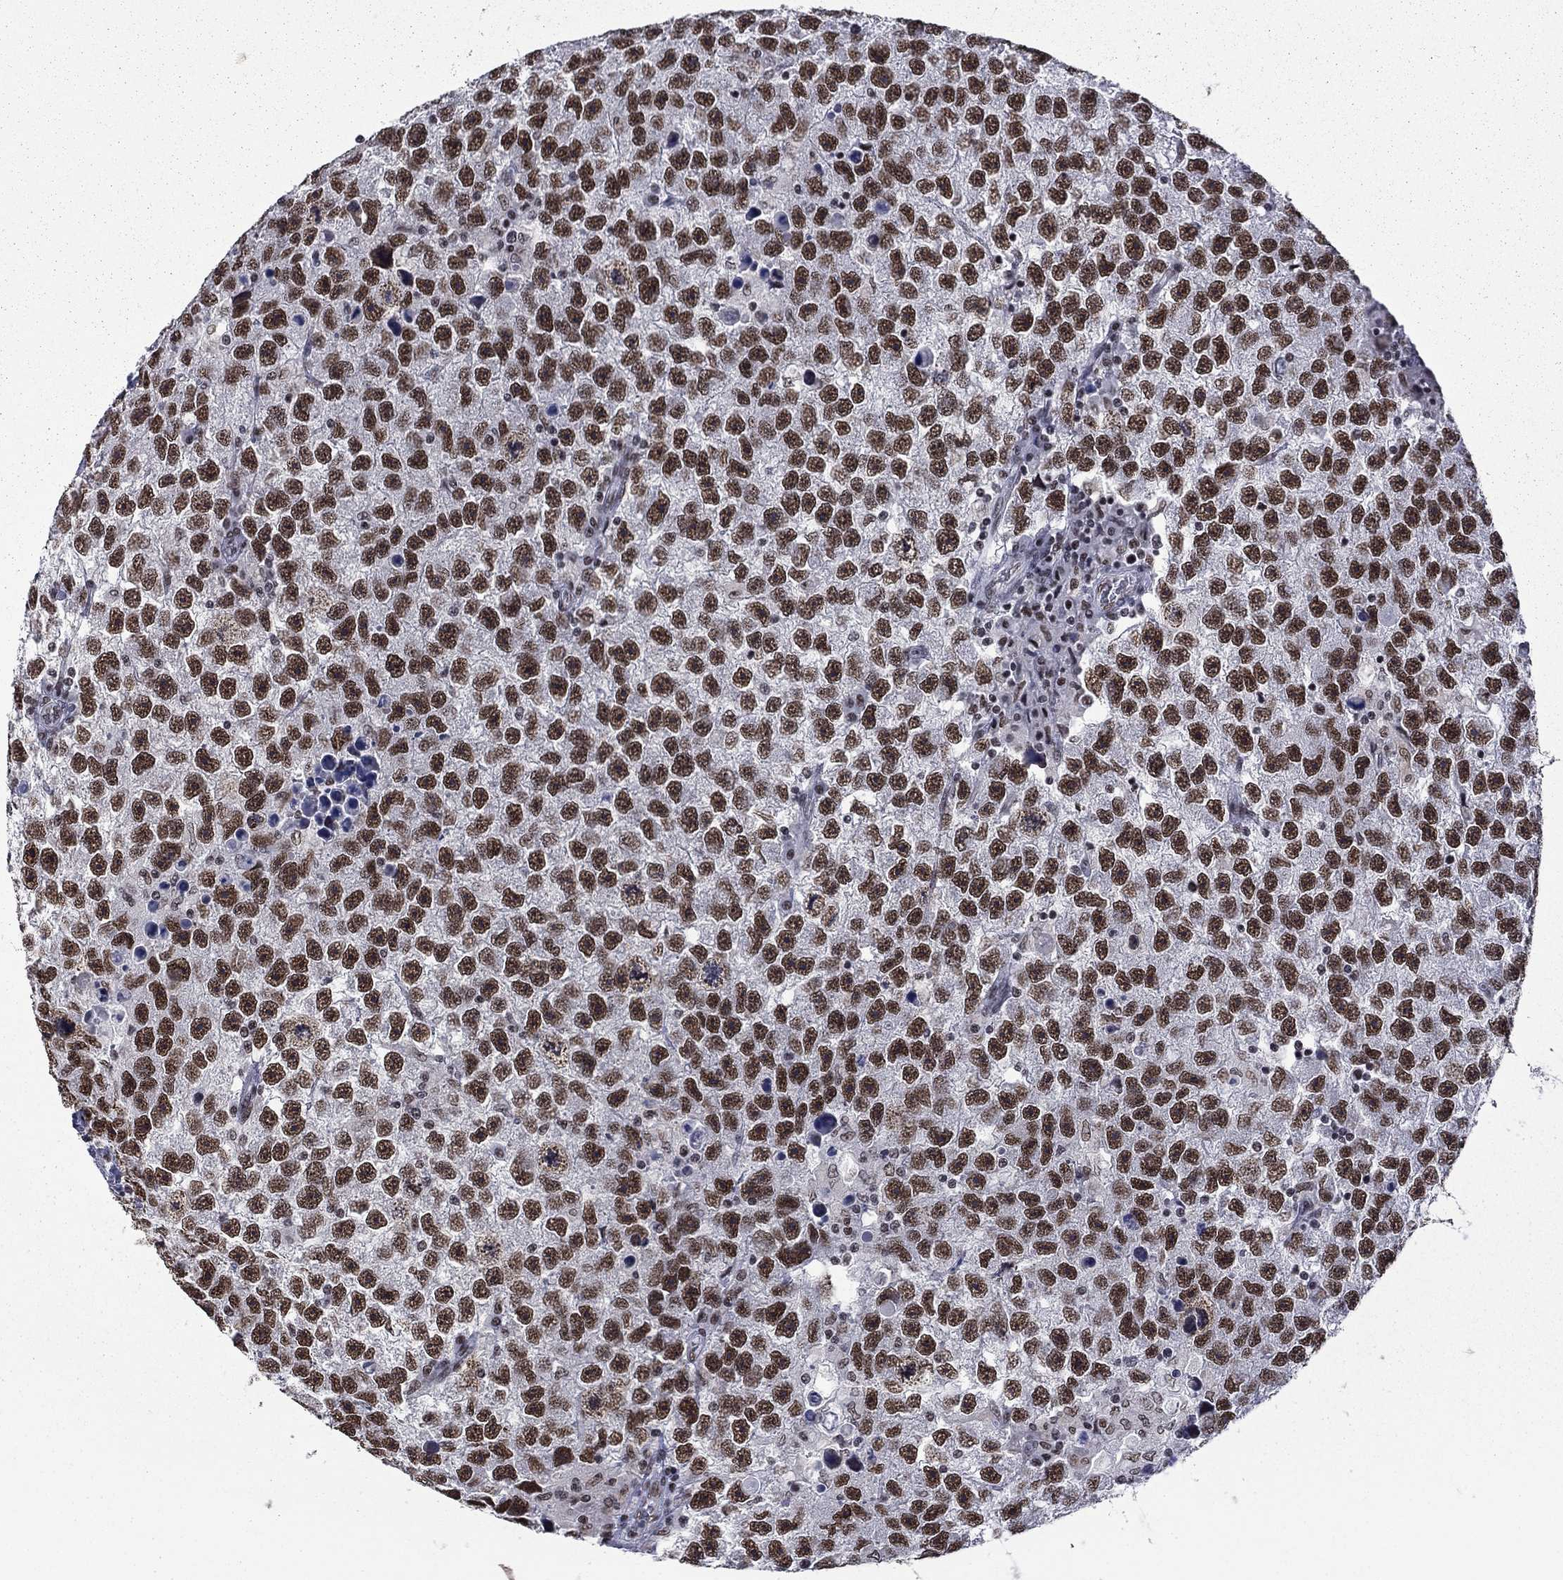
{"staining": {"intensity": "strong", "quantity": ">75%", "location": "nuclear"}, "tissue": "testis cancer", "cell_type": "Tumor cells", "image_type": "cancer", "snomed": [{"axis": "morphology", "description": "Seminoma, NOS"}, {"axis": "topography", "description": "Testis"}], "caption": "Immunohistochemistry (IHC) of human testis cancer reveals high levels of strong nuclear staining in approximately >75% of tumor cells. (Brightfield microscopy of DAB IHC at high magnification).", "gene": "ETV5", "patient": {"sex": "male", "age": 26}}